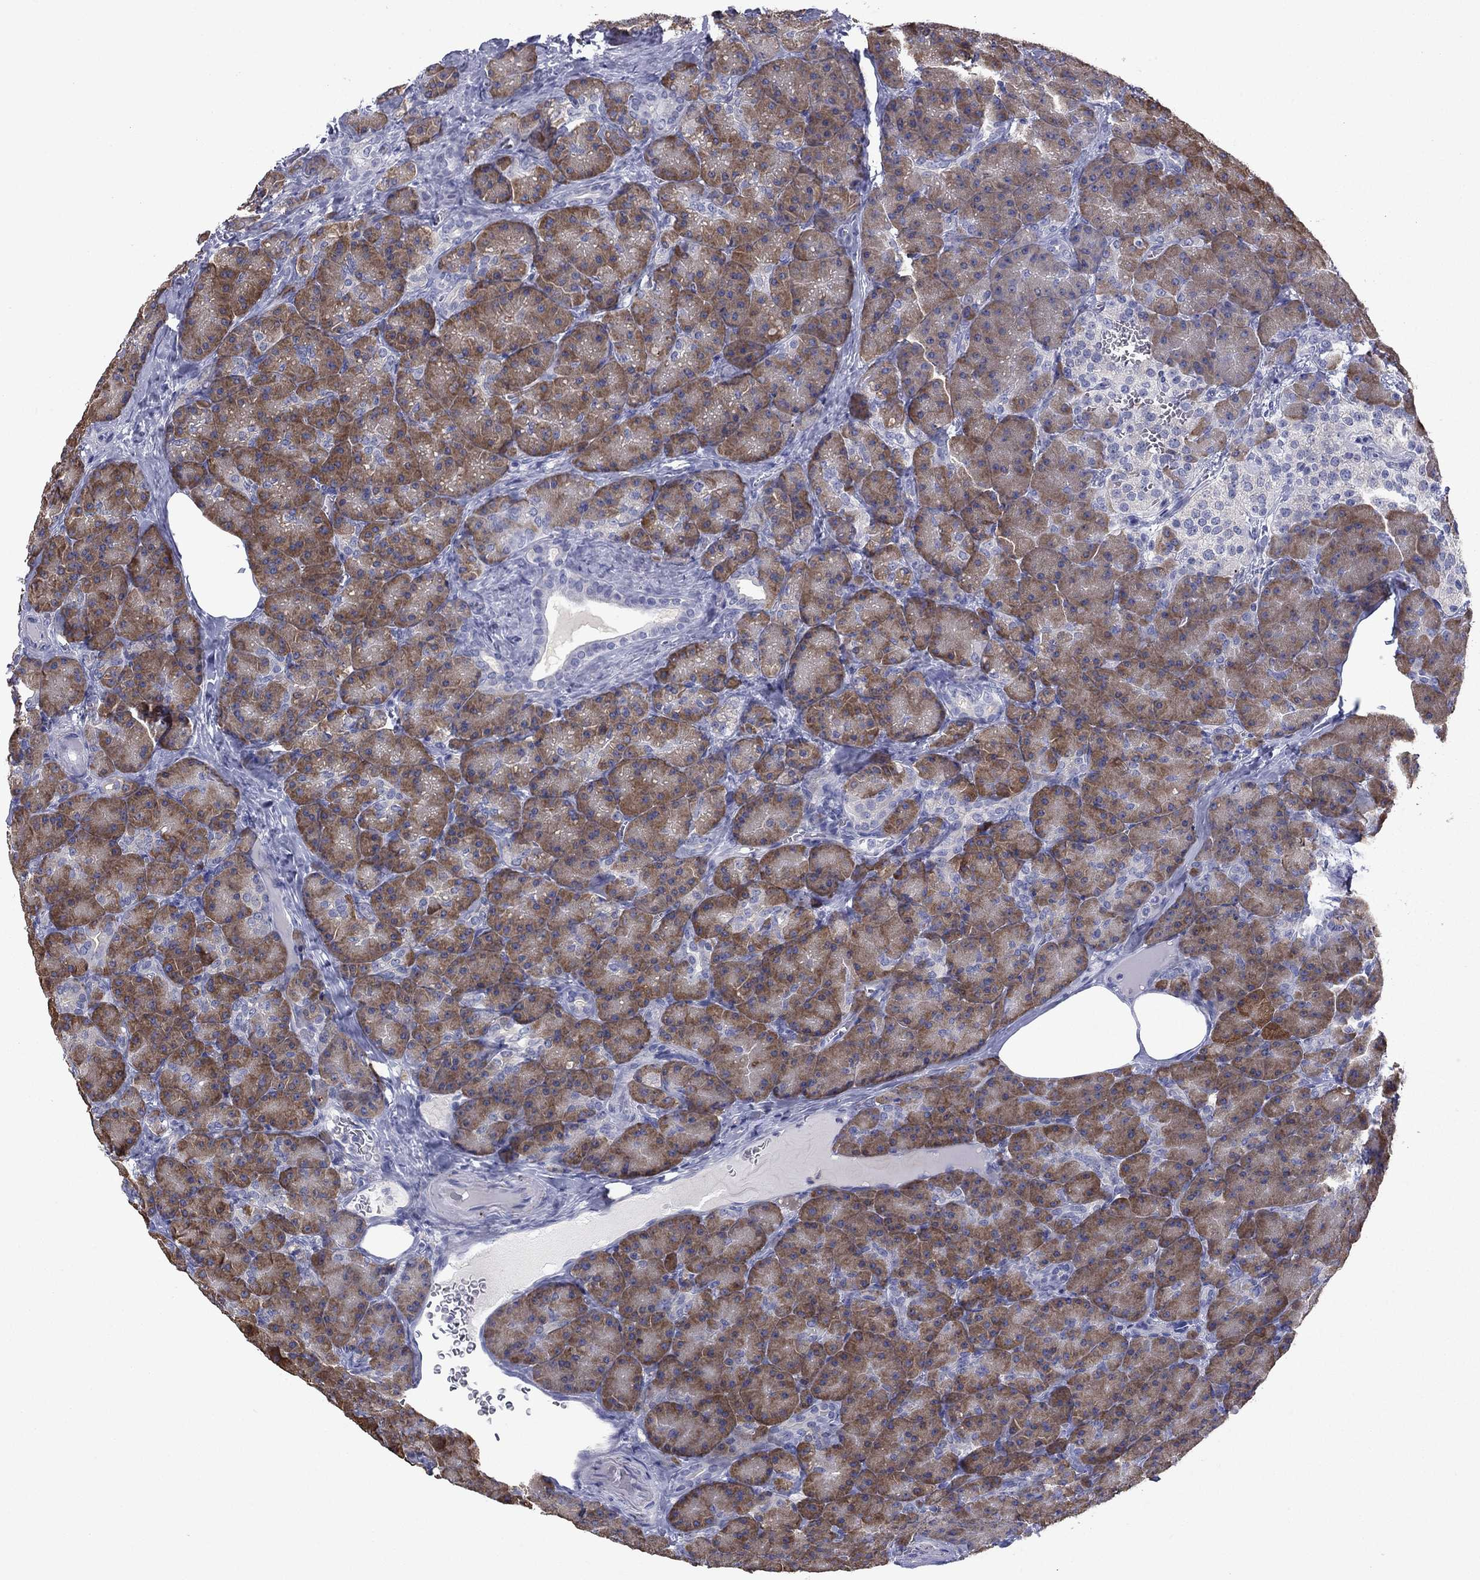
{"staining": {"intensity": "moderate", "quantity": "25%-75%", "location": "cytoplasmic/membranous"}, "tissue": "pancreas", "cell_type": "Exocrine glandular cells", "image_type": "normal", "snomed": [{"axis": "morphology", "description": "Normal tissue, NOS"}, {"axis": "topography", "description": "Pancreas"}], "caption": "IHC (DAB (3,3'-diaminobenzidine)) staining of unremarkable human pancreas displays moderate cytoplasmic/membranous protein positivity in approximately 25%-75% of exocrine glandular cells.", "gene": "TMPRSS11A", "patient": {"sex": "male", "age": 57}}